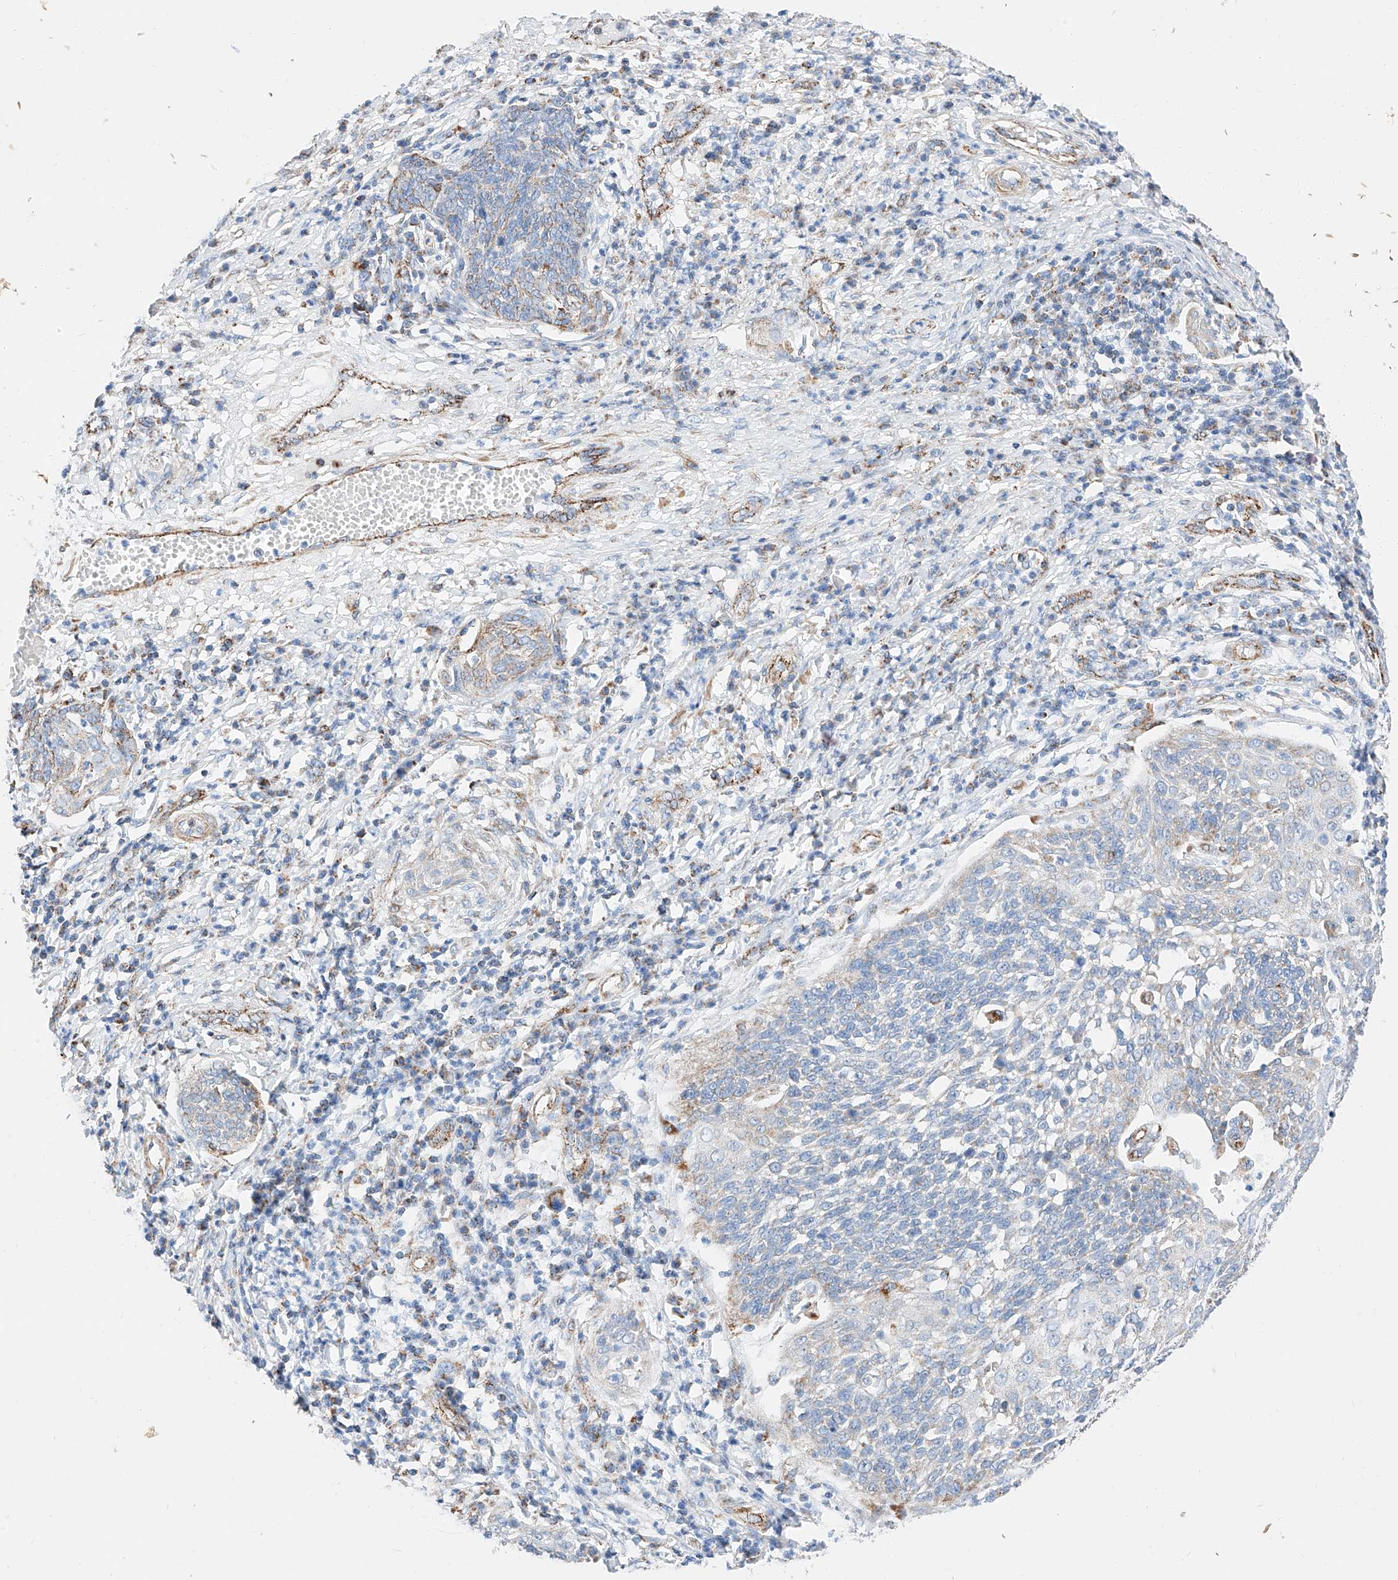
{"staining": {"intensity": "negative", "quantity": "none", "location": "none"}, "tissue": "cervical cancer", "cell_type": "Tumor cells", "image_type": "cancer", "snomed": [{"axis": "morphology", "description": "Squamous cell carcinoma, NOS"}, {"axis": "topography", "description": "Cervix"}], "caption": "The histopathology image demonstrates no significant positivity in tumor cells of cervical cancer (squamous cell carcinoma).", "gene": "C6orf62", "patient": {"sex": "female", "age": 34}}